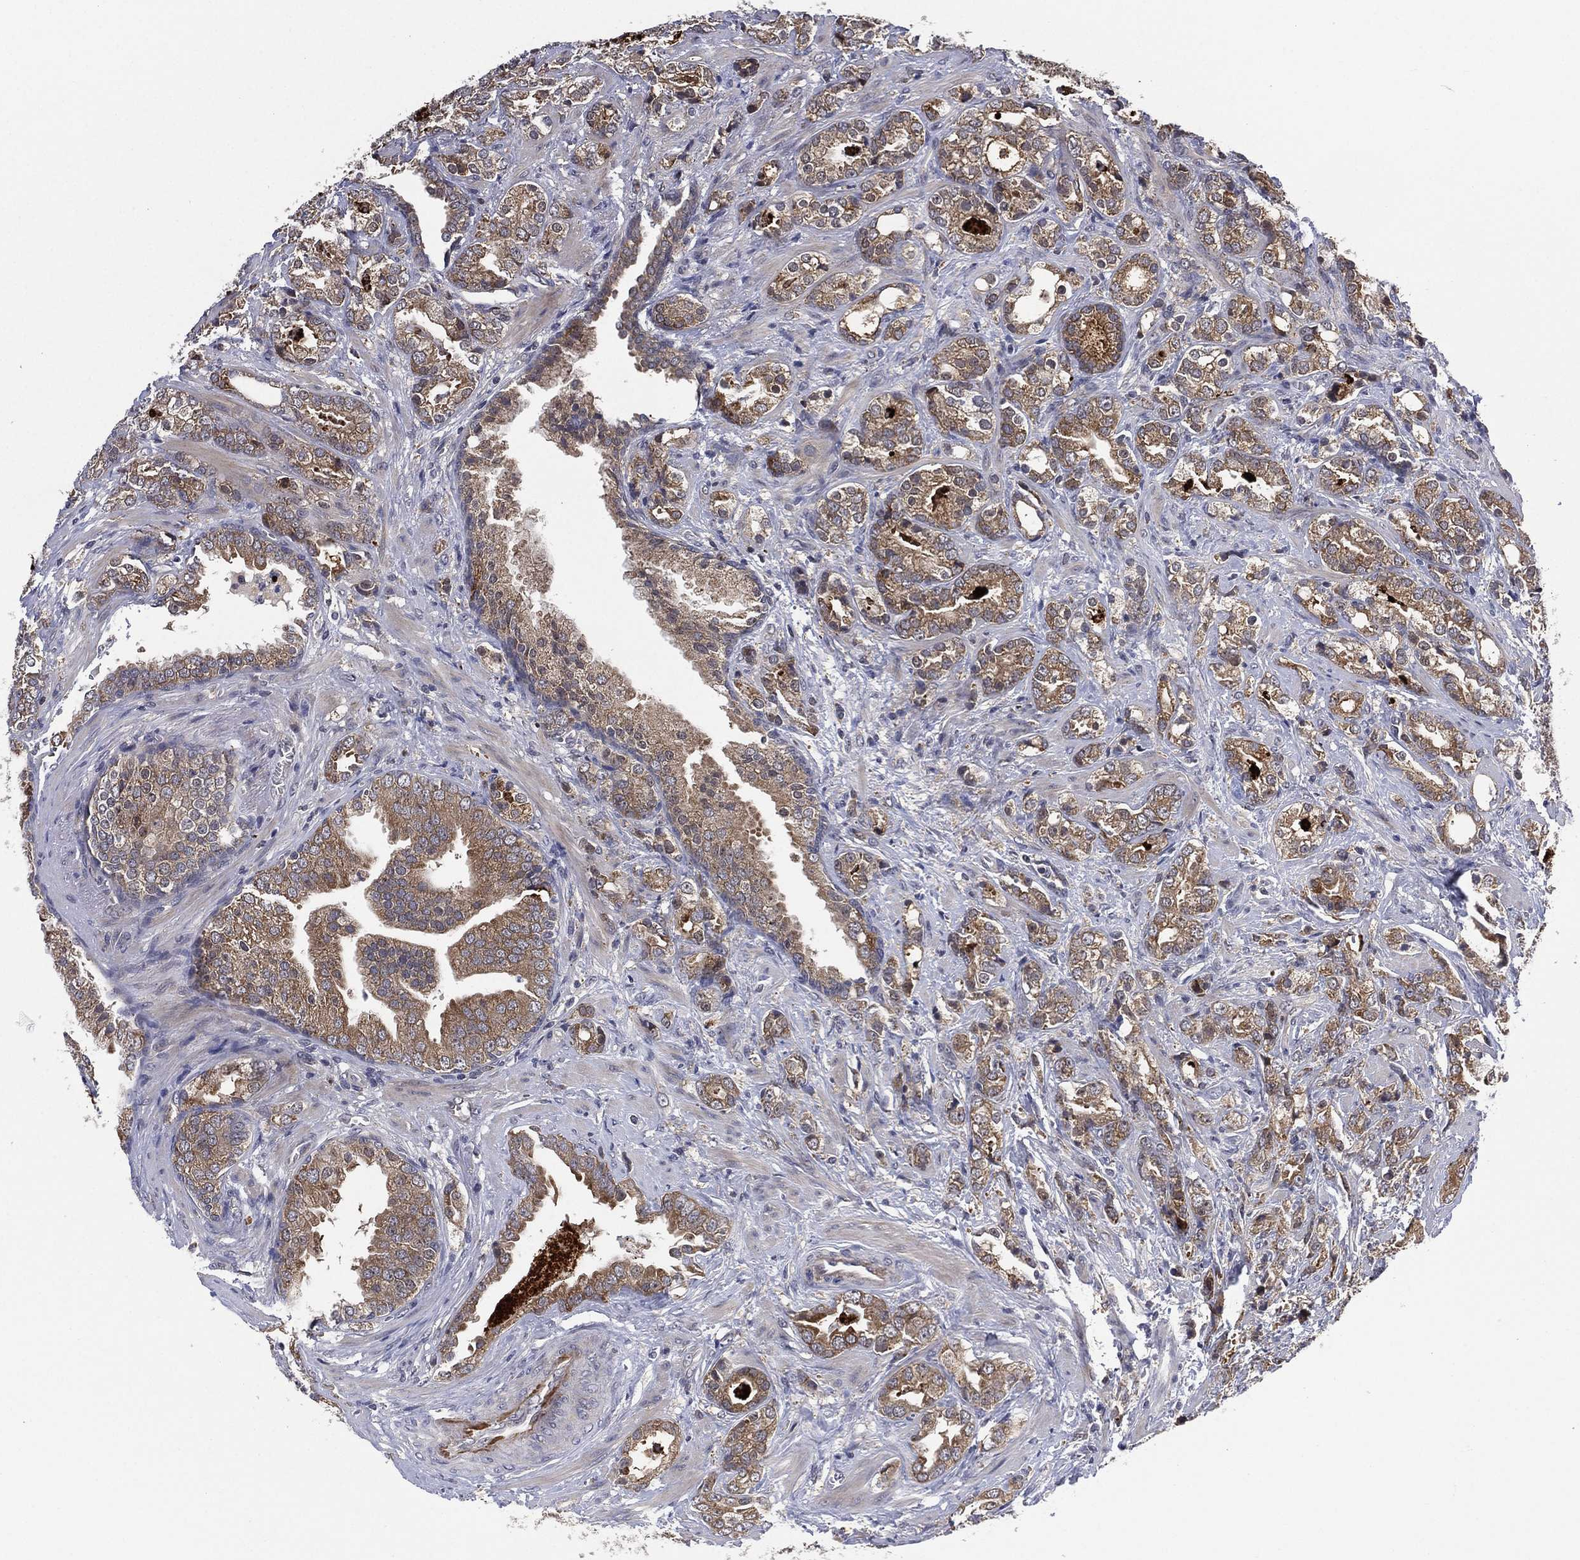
{"staining": {"intensity": "moderate", "quantity": "<25%", "location": "cytoplasmic/membranous"}, "tissue": "prostate cancer", "cell_type": "Tumor cells", "image_type": "cancer", "snomed": [{"axis": "morphology", "description": "Adenocarcinoma, NOS"}, {"axis": "topography", "description": "Prostate"}], "caption": "Immunohistochemistry micrograph of neoplastic tissue: prostate adenocarcinoma stained using IHC demonstrates low levels of moderate protein expression localized specifically in the cytoplasmic/membranous of tumor cells, appearing as a cytoplasmic/membranous brown color.", "gene": "SELENOO", "patient": {"sex": "male", "age": 57}}